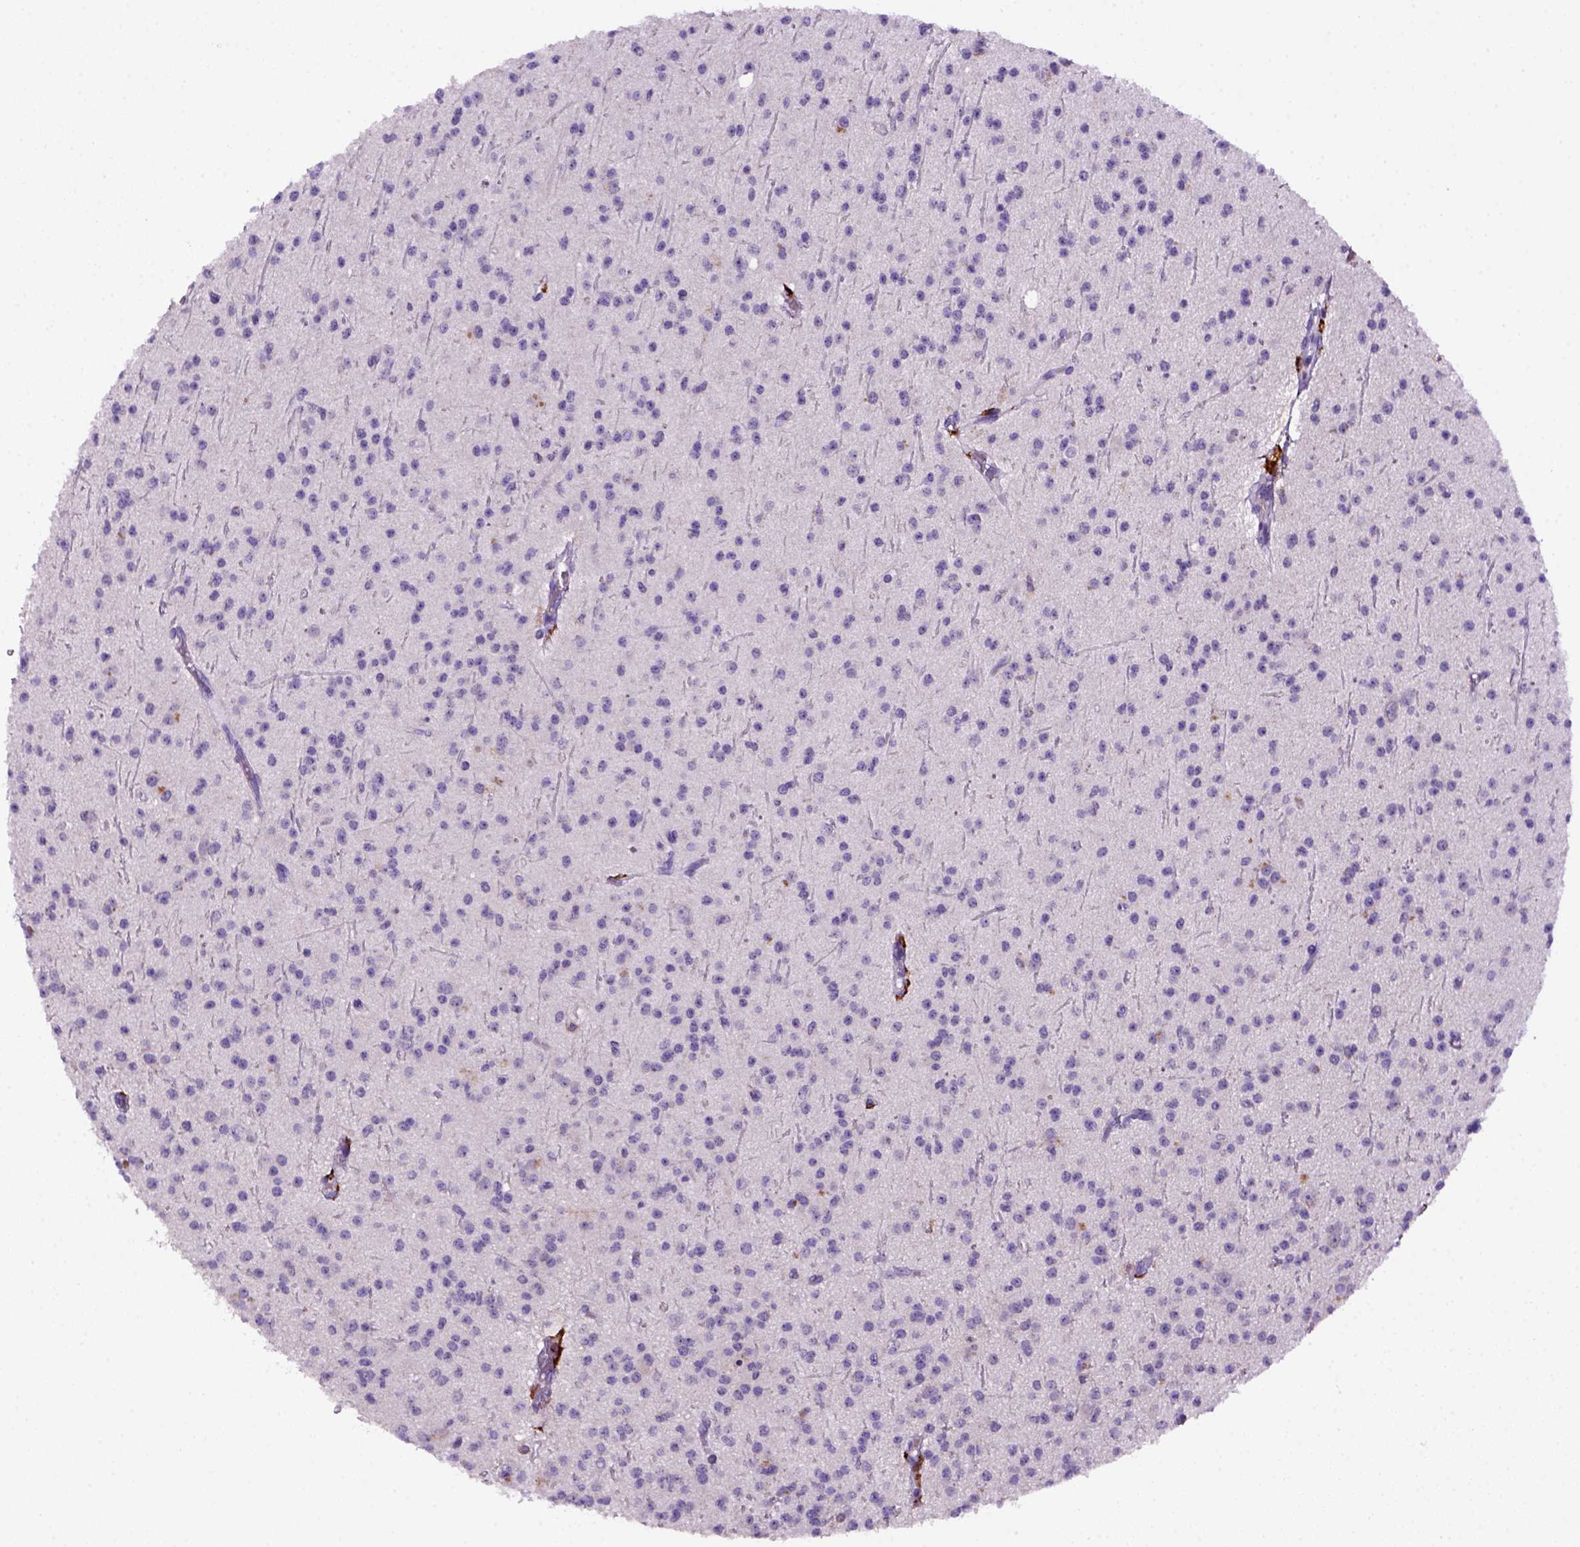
{"staining": {"intensity": "negative", "quantity": "none", "location": "none"}, "tissue": "glioma", "cell_type": "Tumor cells", "image_type": "cancer", "snomed": [{"axis": "morphology", "description": "Glioma, malignant, Low grade"}, {"axis": "topography", "description": "Brain"}], "caption": "Malignant glioma (low-grade) stained for a protein using immunohistochemistry displays no staining tumor cells.", "gene": "CD14", "patient": {"sex": "male", "age": 27}}